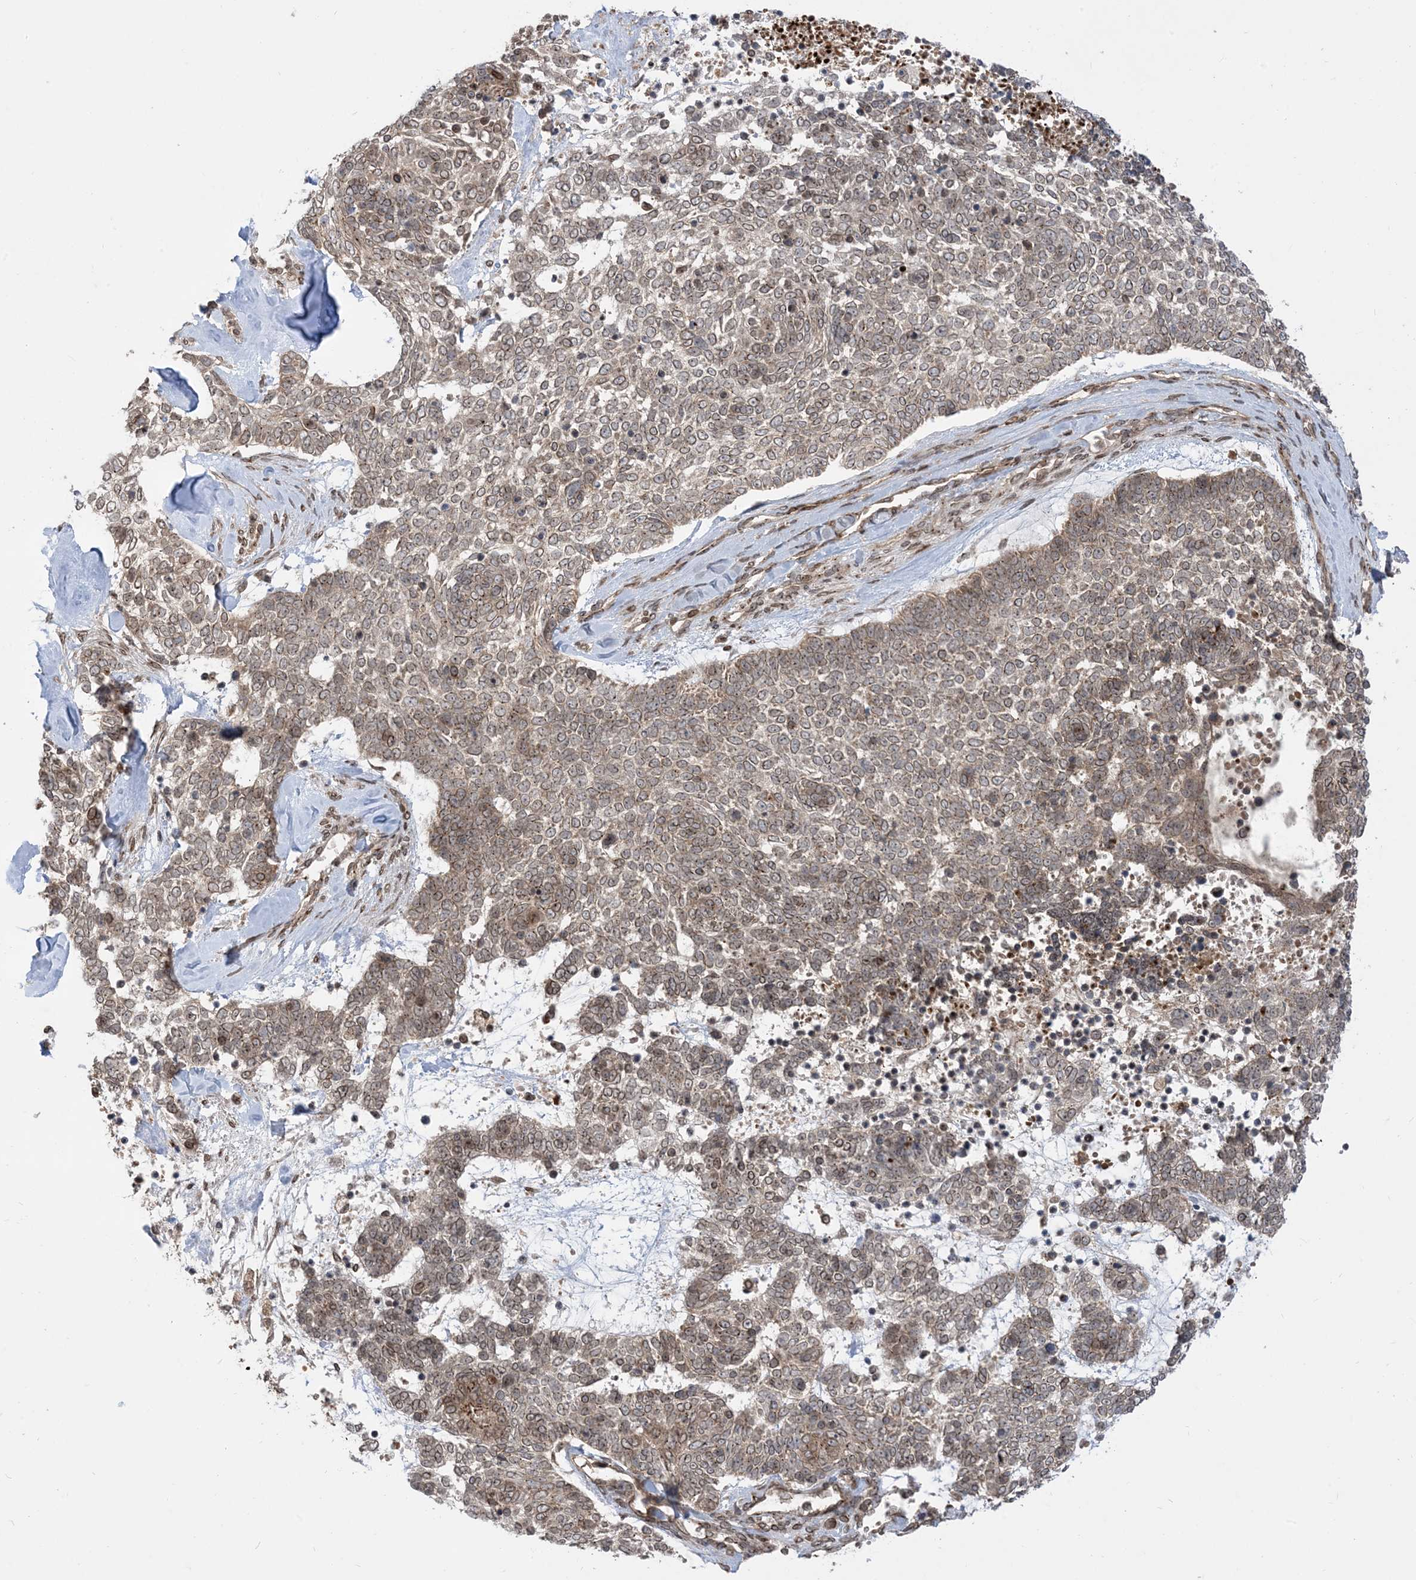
{"staining": {"intensity": "moderate", "quantity": "25%-75%", "location": "cytoplasmic/membranous"}, "tissue": "skin cancer", "cell_type": "Tumor cells", "image_type": "cancer", "snomed": [{"axis": "morphology", "description": "Basal cell carcinoma"}, {"axis": "topography", "description": "Skin"}], "caption": "Protein staining of skin cancer tissue demonstrates moderate cytoplasmic/membranous expression in approximately 25%-75% of tumor cells.", "gene": "CASP4", "patient": {"sex": "female", "age": 81}}